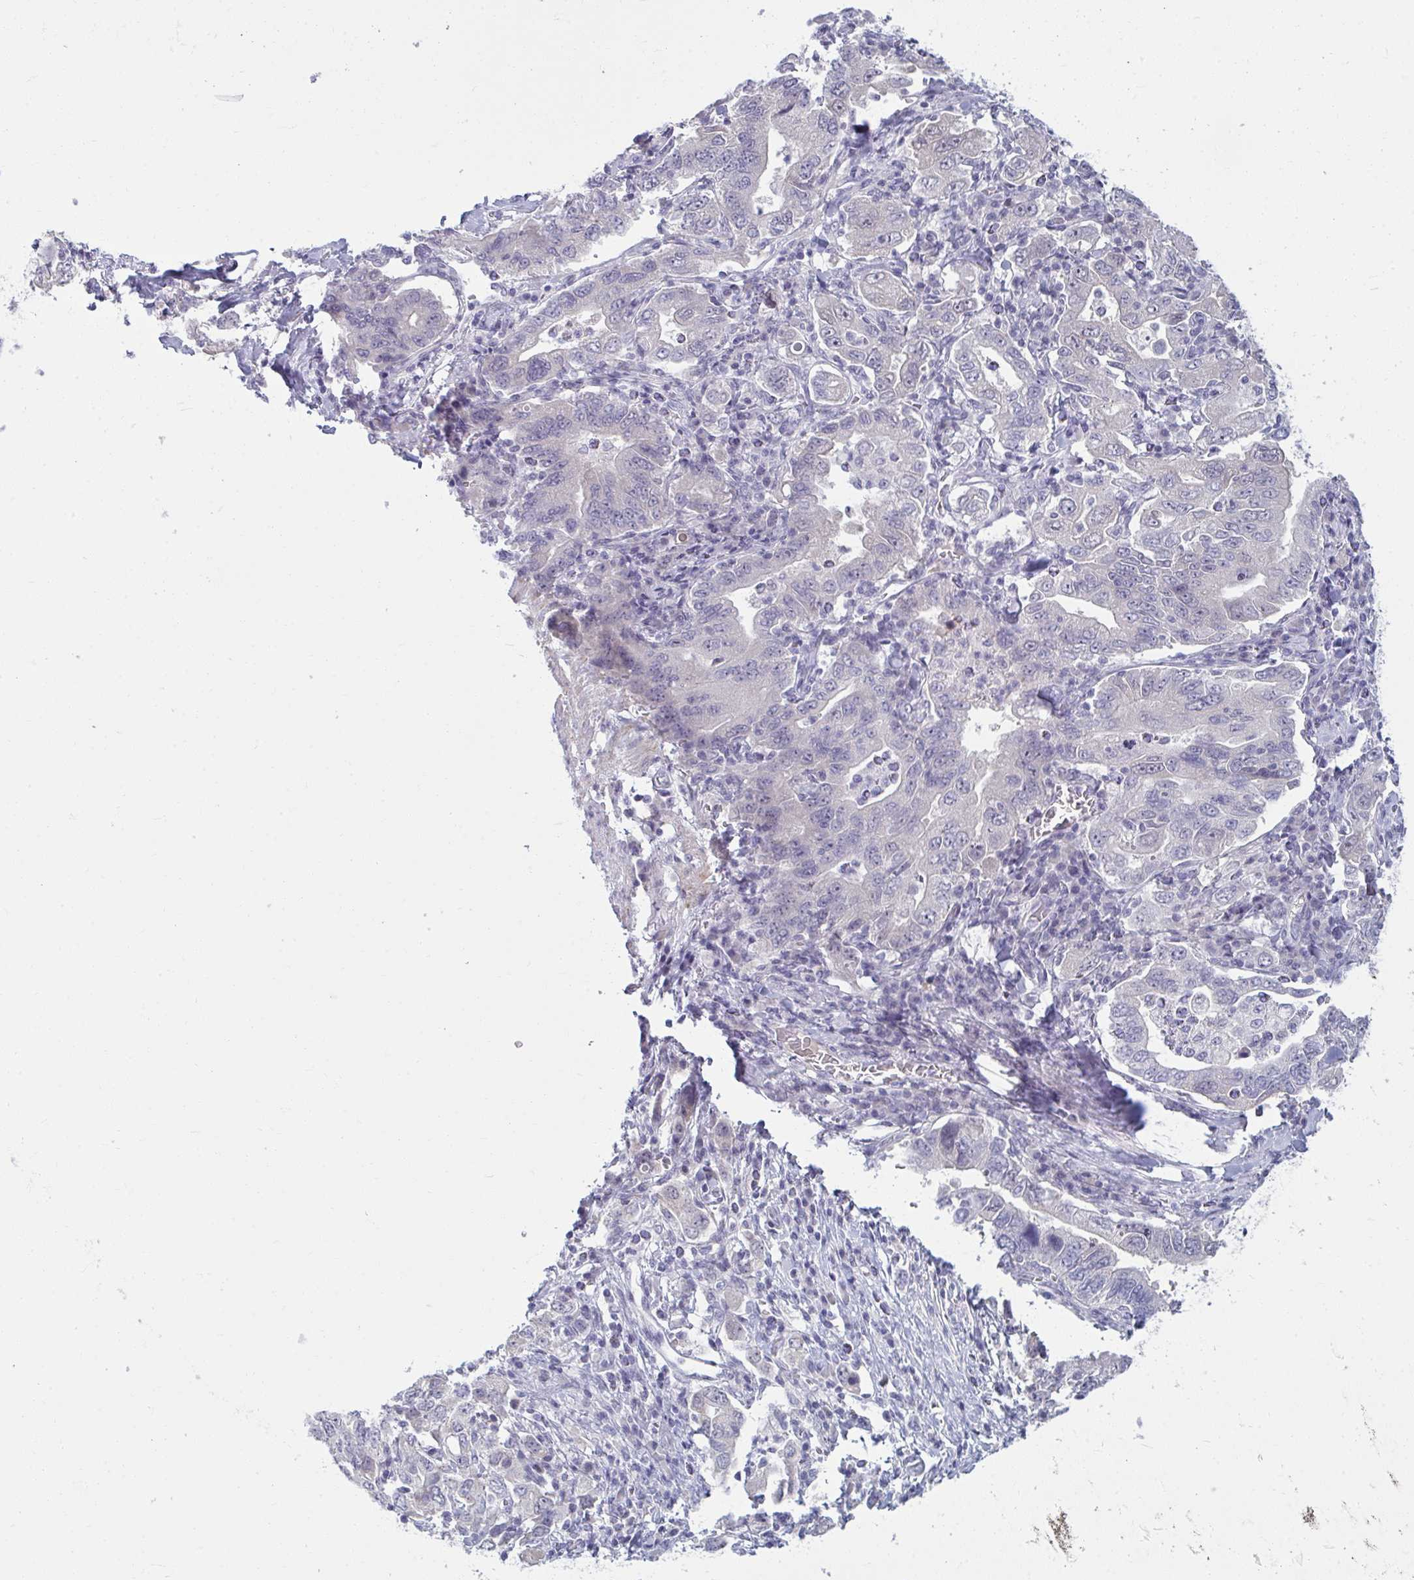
{"staining": {"intensity": "negative", "quantity": "none", "location": "none"}, "tissue": "stomach cancer", "cell_type": "Tumor cells", "image_type": "cancer", "snomed": [{"axis": "morphology", "description": "Adenocarcinoma, NOS"}, {"axis": "topography", "description": "Stomach, upper"}, {"axis": "topography", "description": "Stomach"}], "caption": "IHC of human stomach cancer shows no expression in tumor cells. Nuclei are stained in blue.", "gene": "RNASEH1", "patient": {"sex": "male", "age": 62}}